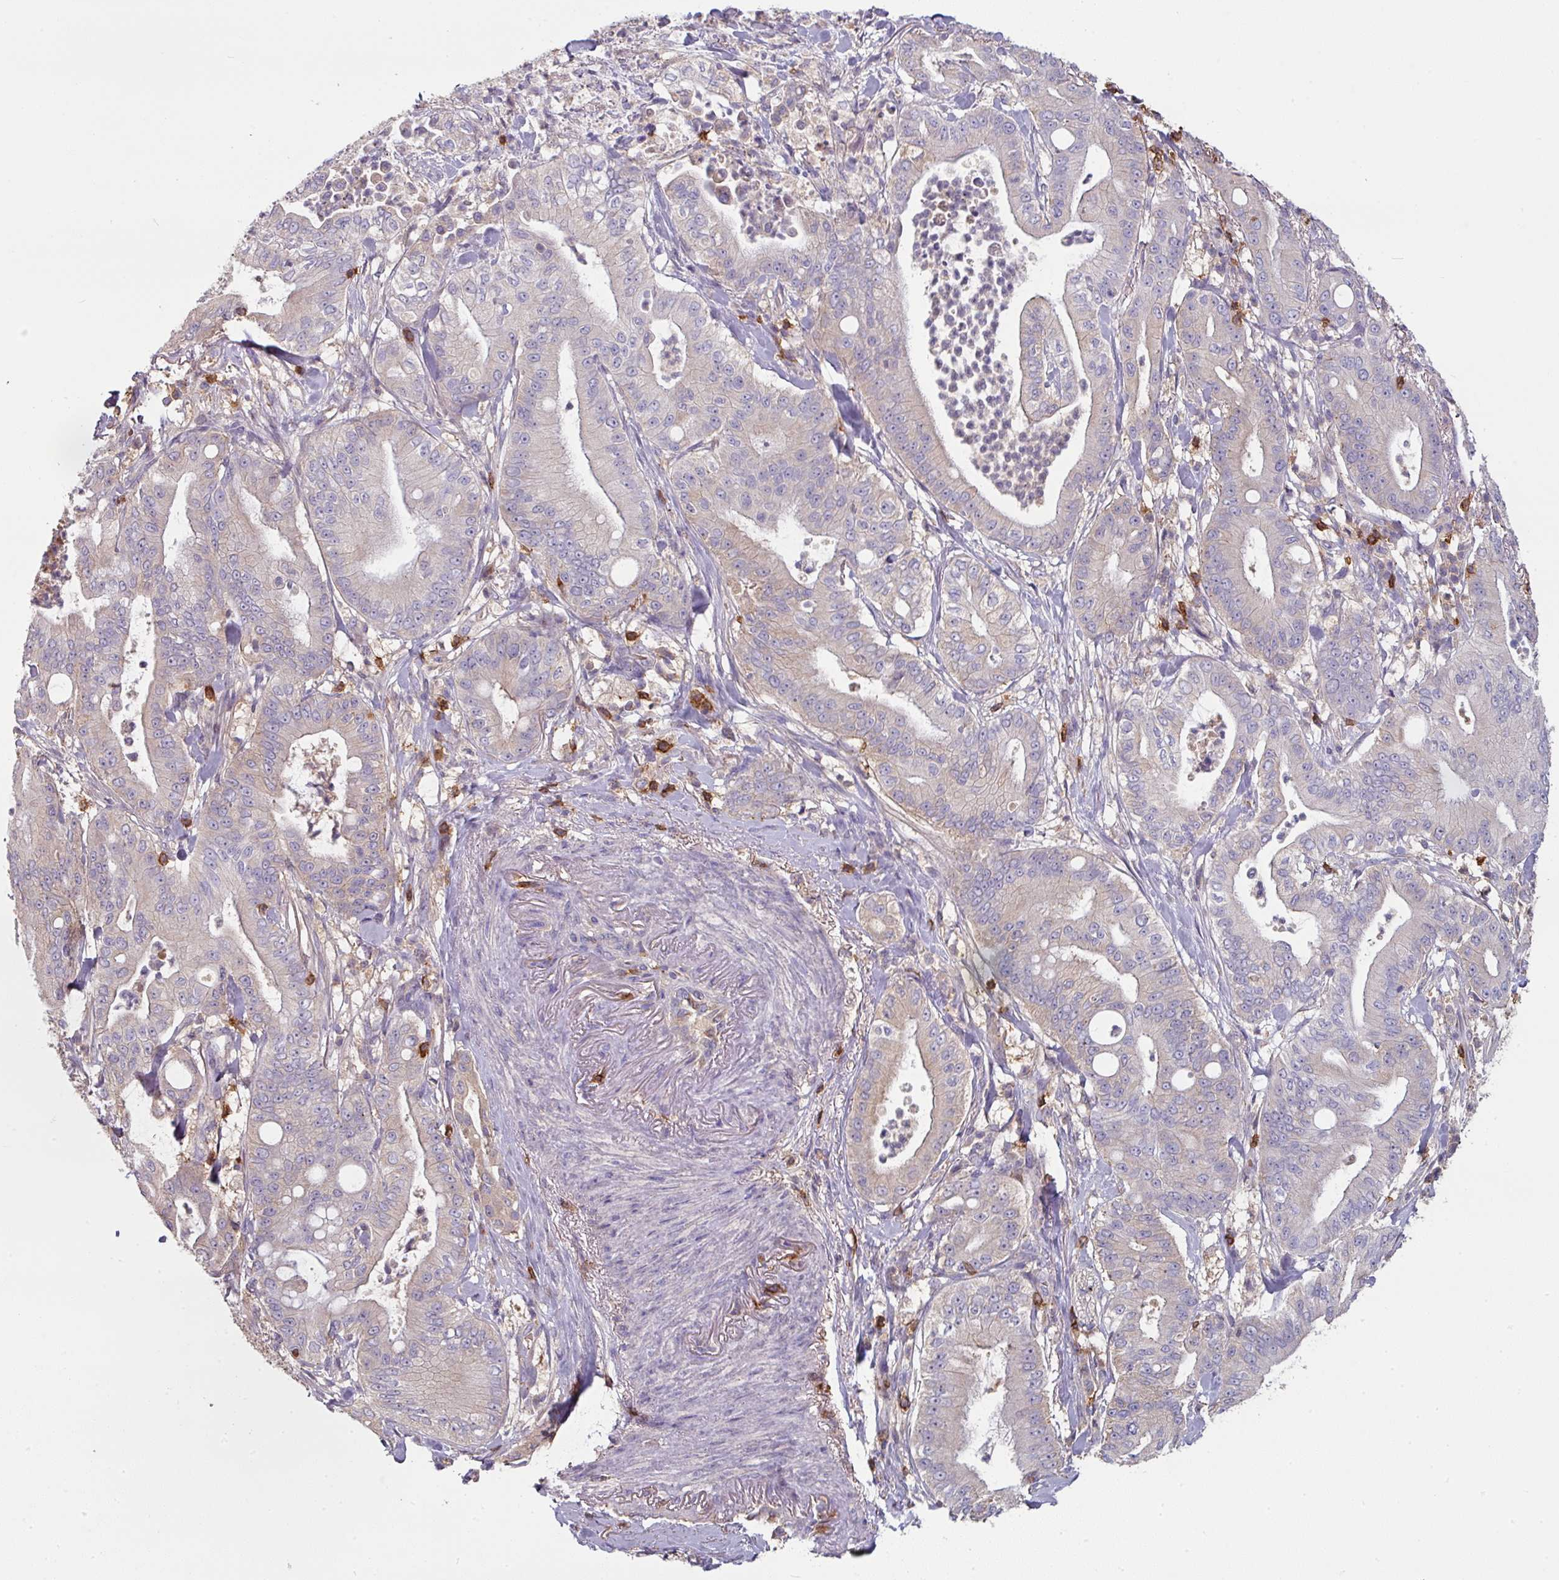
{"staining": {"intensity": "negative", "quantity": "none", "location": "none"}, "tissue": "pancreatic cancer", "cell_type": "Tumor cells", "image_type": "cancer", "snomed": [{"axis": "morphology", "description": "Adenocarcinoma, NOS"}, {"axis": "topography", "description": "Pancreas"}], "caption": "A high-resolution photomicrograph shows IHC staining of pancreatic adenocarcinoma, which exhibits no significant expression in tumor cells.", "gene": "CD3G", "patient": {"sex": "male", "age": 71}}